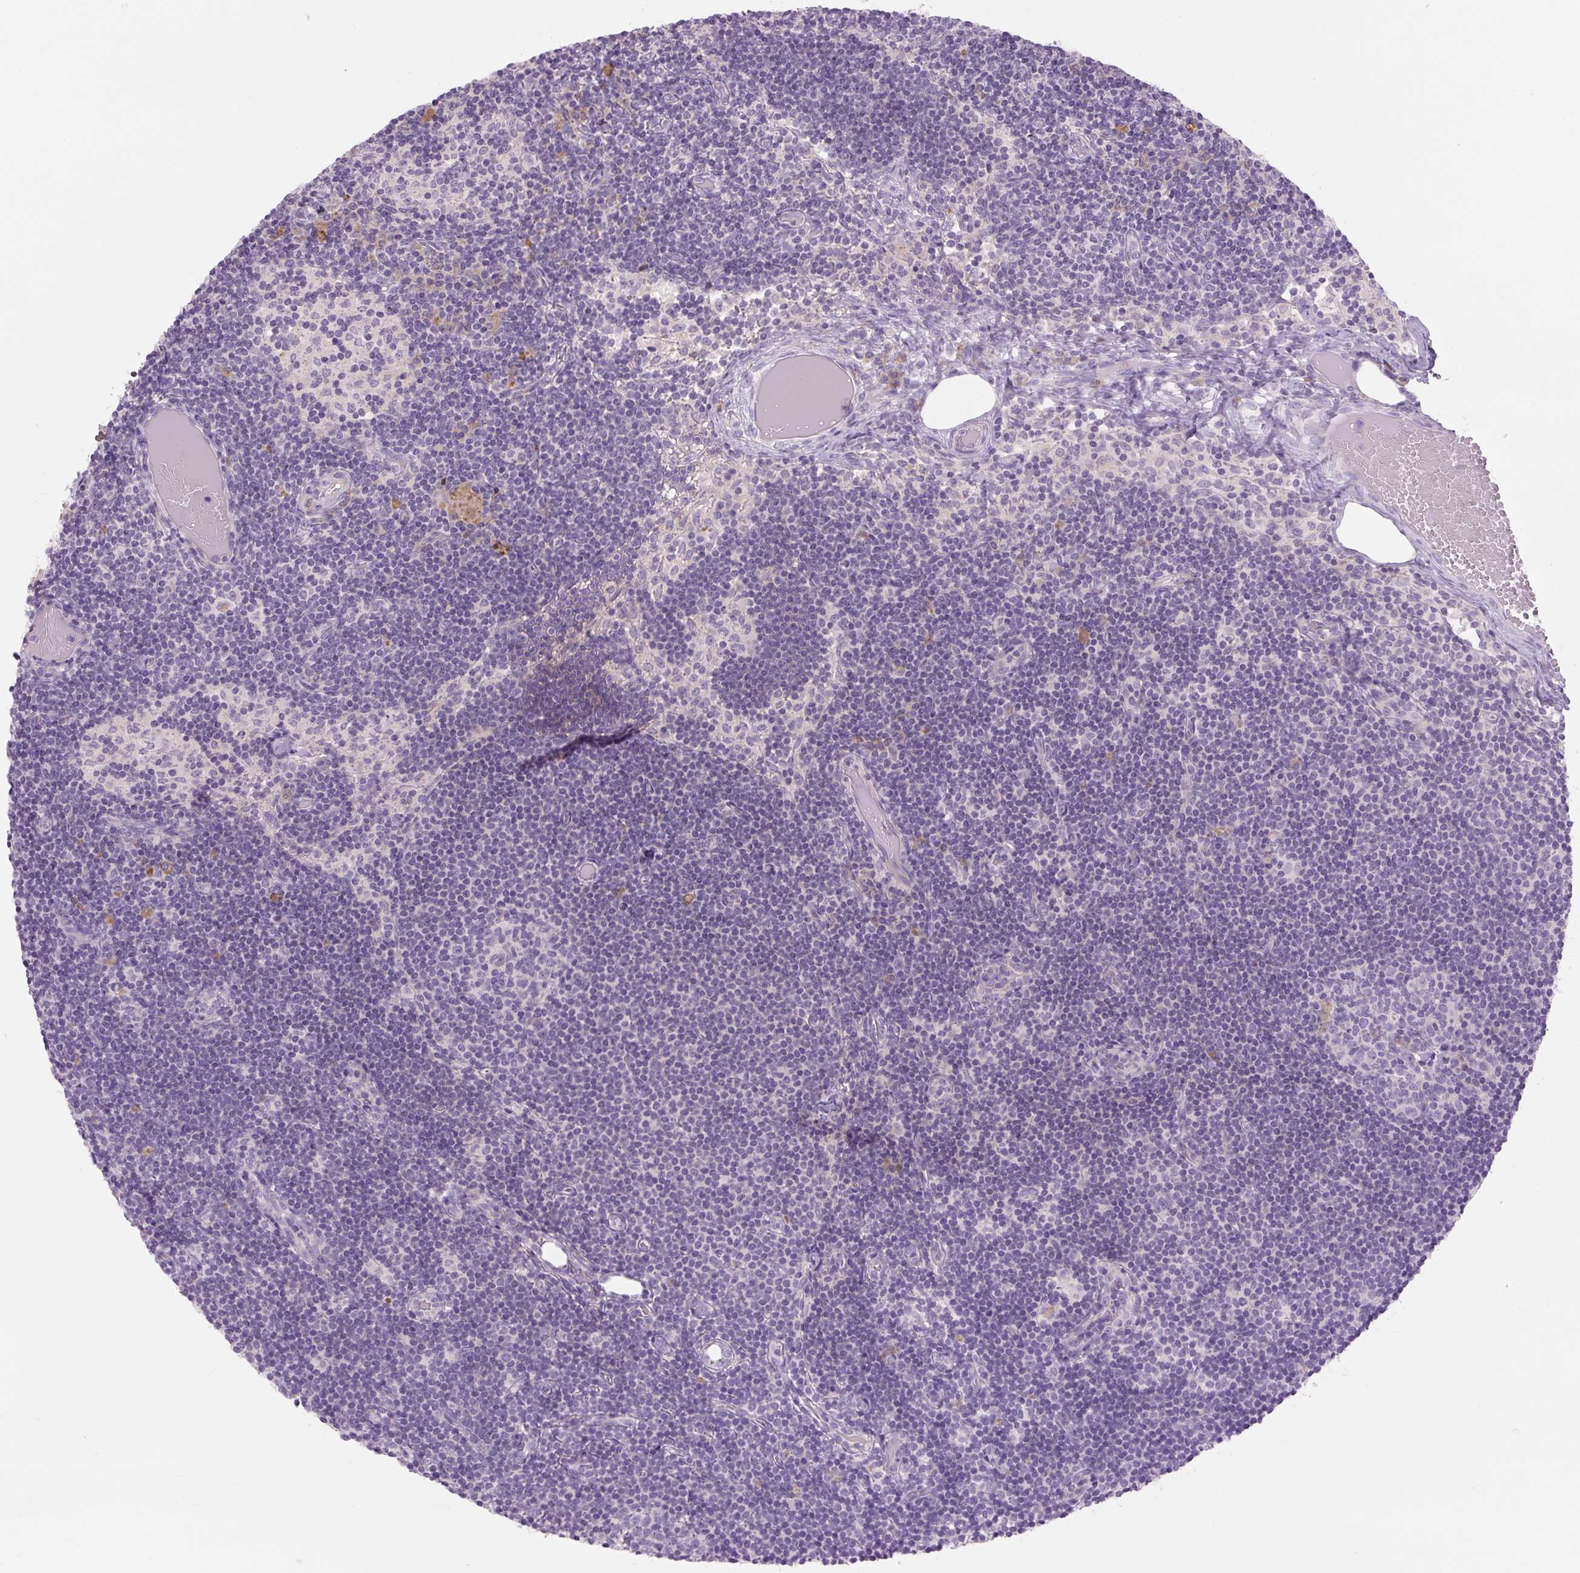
{"staining": {"intensity": "moderate", "quantity": "<25%", "location": "cytoplasmic/membranous"}, "tissue": "lymph node", "cell_type": "Germinal center cells", "image_type": "normal", "snomed": [{"axis": "morphology", "description": "Normal tissue, NOS"}, {"axis": "topography", "description": "Lymph node"}], "caption": "An image of human lymph node stained for a protein shows moderate cytoplasmic/membranous brown staining in germinal center cells.", "gene": "TMEM100", "patient": {"sex": "female", "age": 31}}